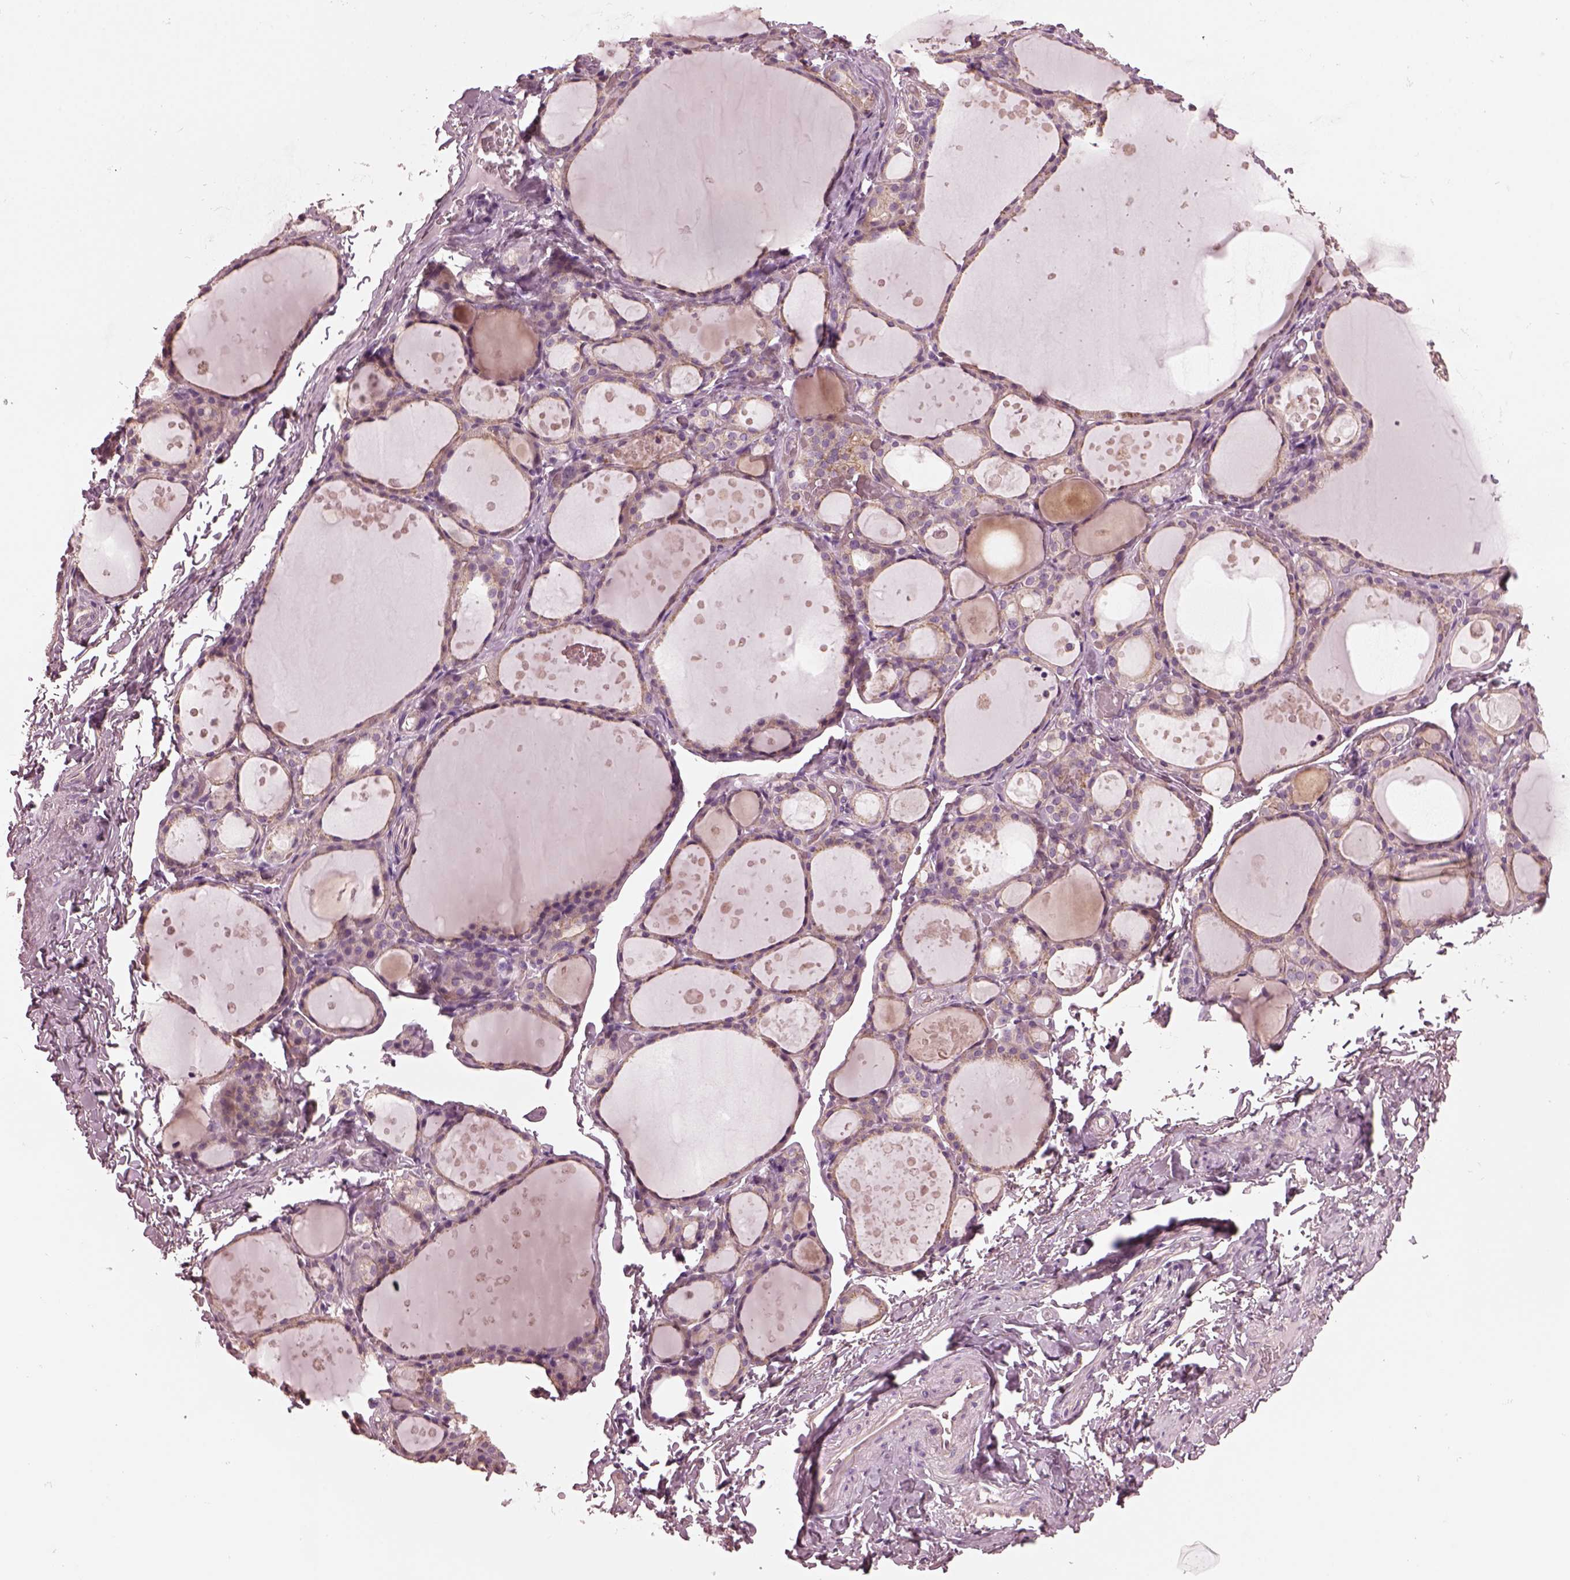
{"staining": {"intensity": "weak", "quantity": ">75%", "location": "cytoplasmic/membranous"}, "tissue": "thyroid gland", "cell_type": "Glandular cells", "image_type": "normal", "snomed": [{"axis": "morphology", "description": "Normal tissue, NOS"}, {"axis": "topography", "description": "Thyroid gland"}], "caption": "Immunohistochemistry (DAB (3,3'-diaminobenzidine)) staining of normal thyroid gland displays weak cytoplasmic/membranous protein staining in approximately >75% of glandular cells.", "gene": "ODAD1", "patient": {"sex": "male", "age": 68}}